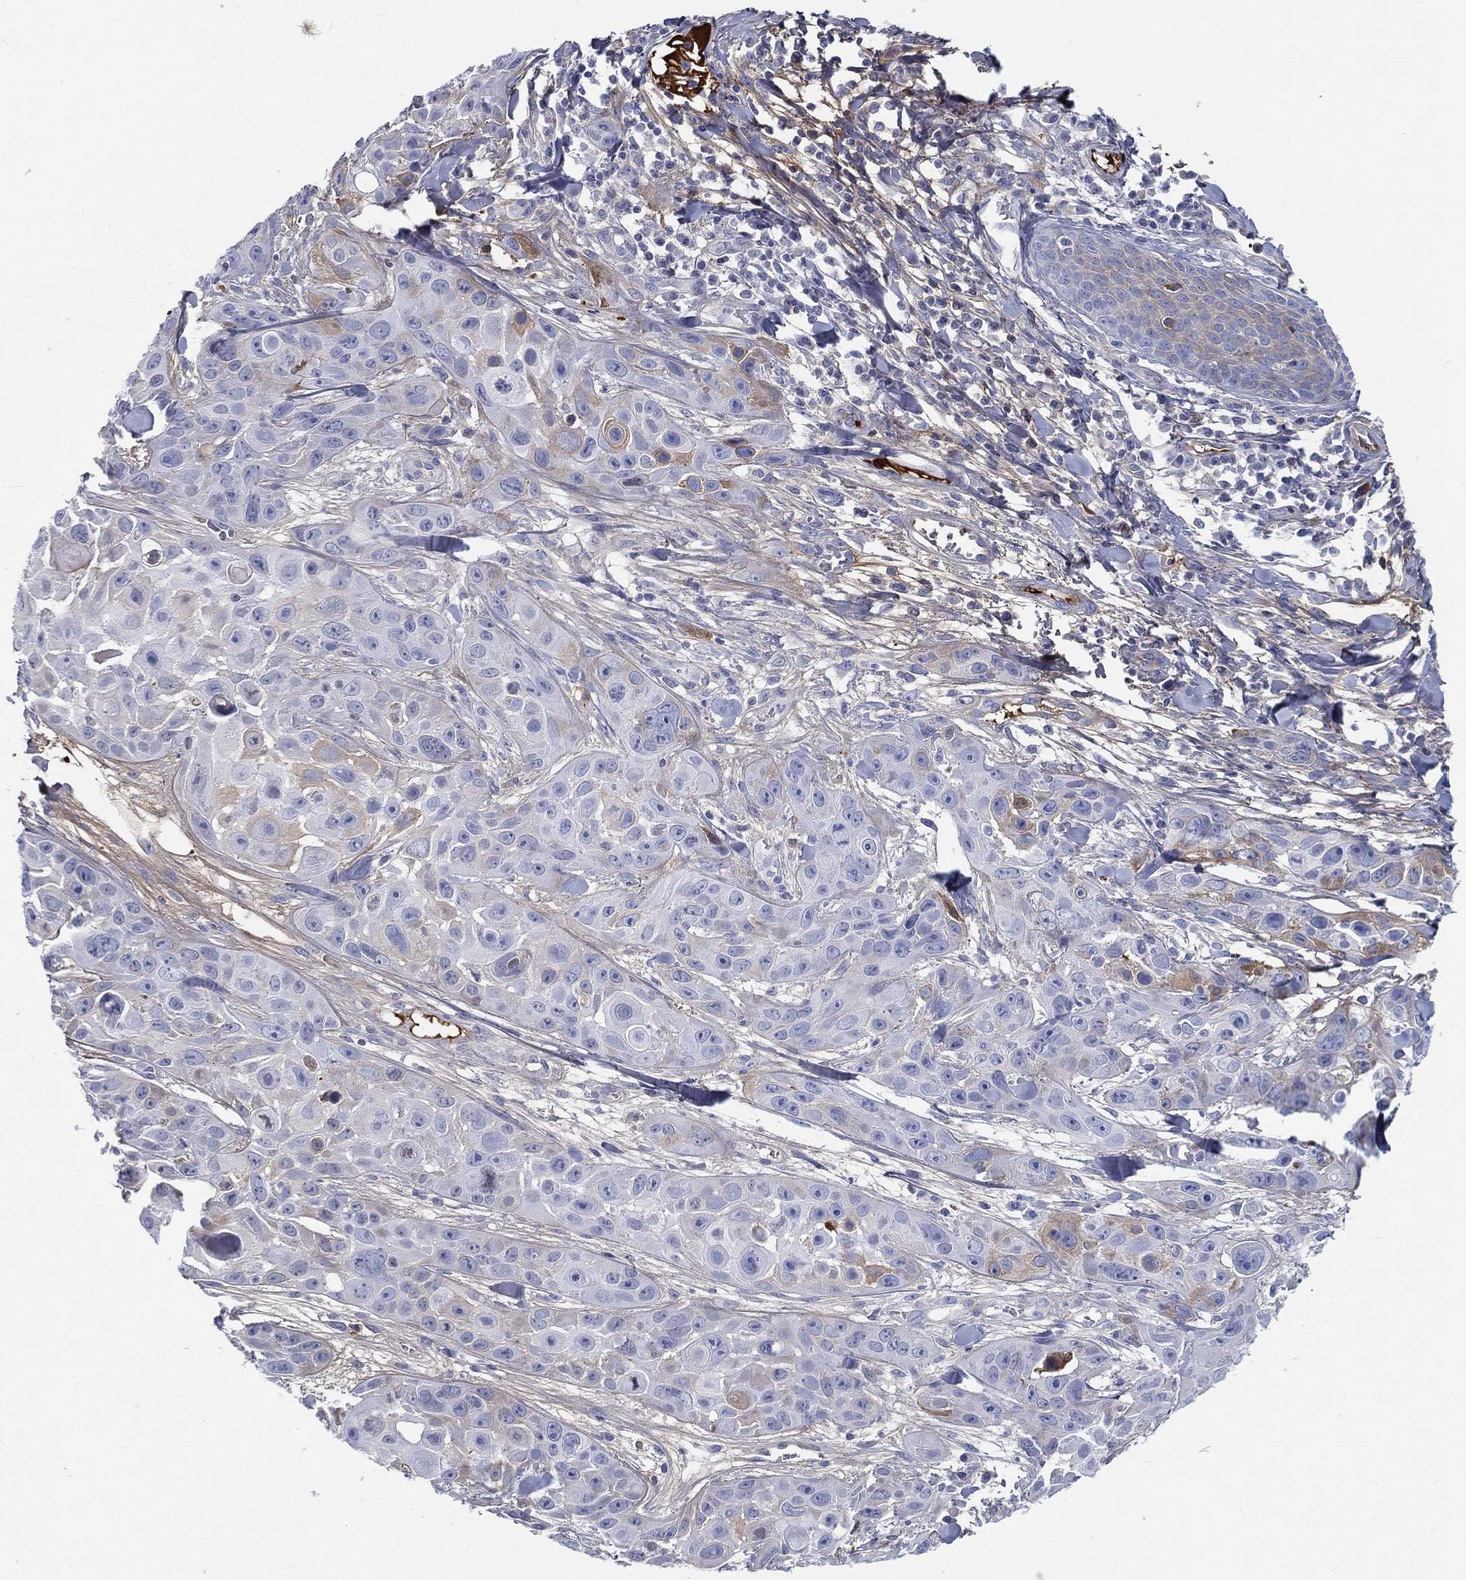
{"staining": {"intensity": "weak", "quantity": "<25%", "location": "cytoplasmic/membranous"}, "tissue": "skin cancer", "cell_type": "Tumor cells", "image_type": "cancer", "snomed": [{"axis": "morphology", "description": "Squamous cell carcinoma, NOS"}, {"axis": "topography", "description": "Skin"}, {"axis": "topography", "description": "Anal"}], "caption": "Histopathology image shows no significant protein staining in tumor cells of skin cancer. (Brightfield microscopy of DAB IHC at high magnification).", "gene": "IFNB1", "patient": {"sex": "female", "age": 75}}